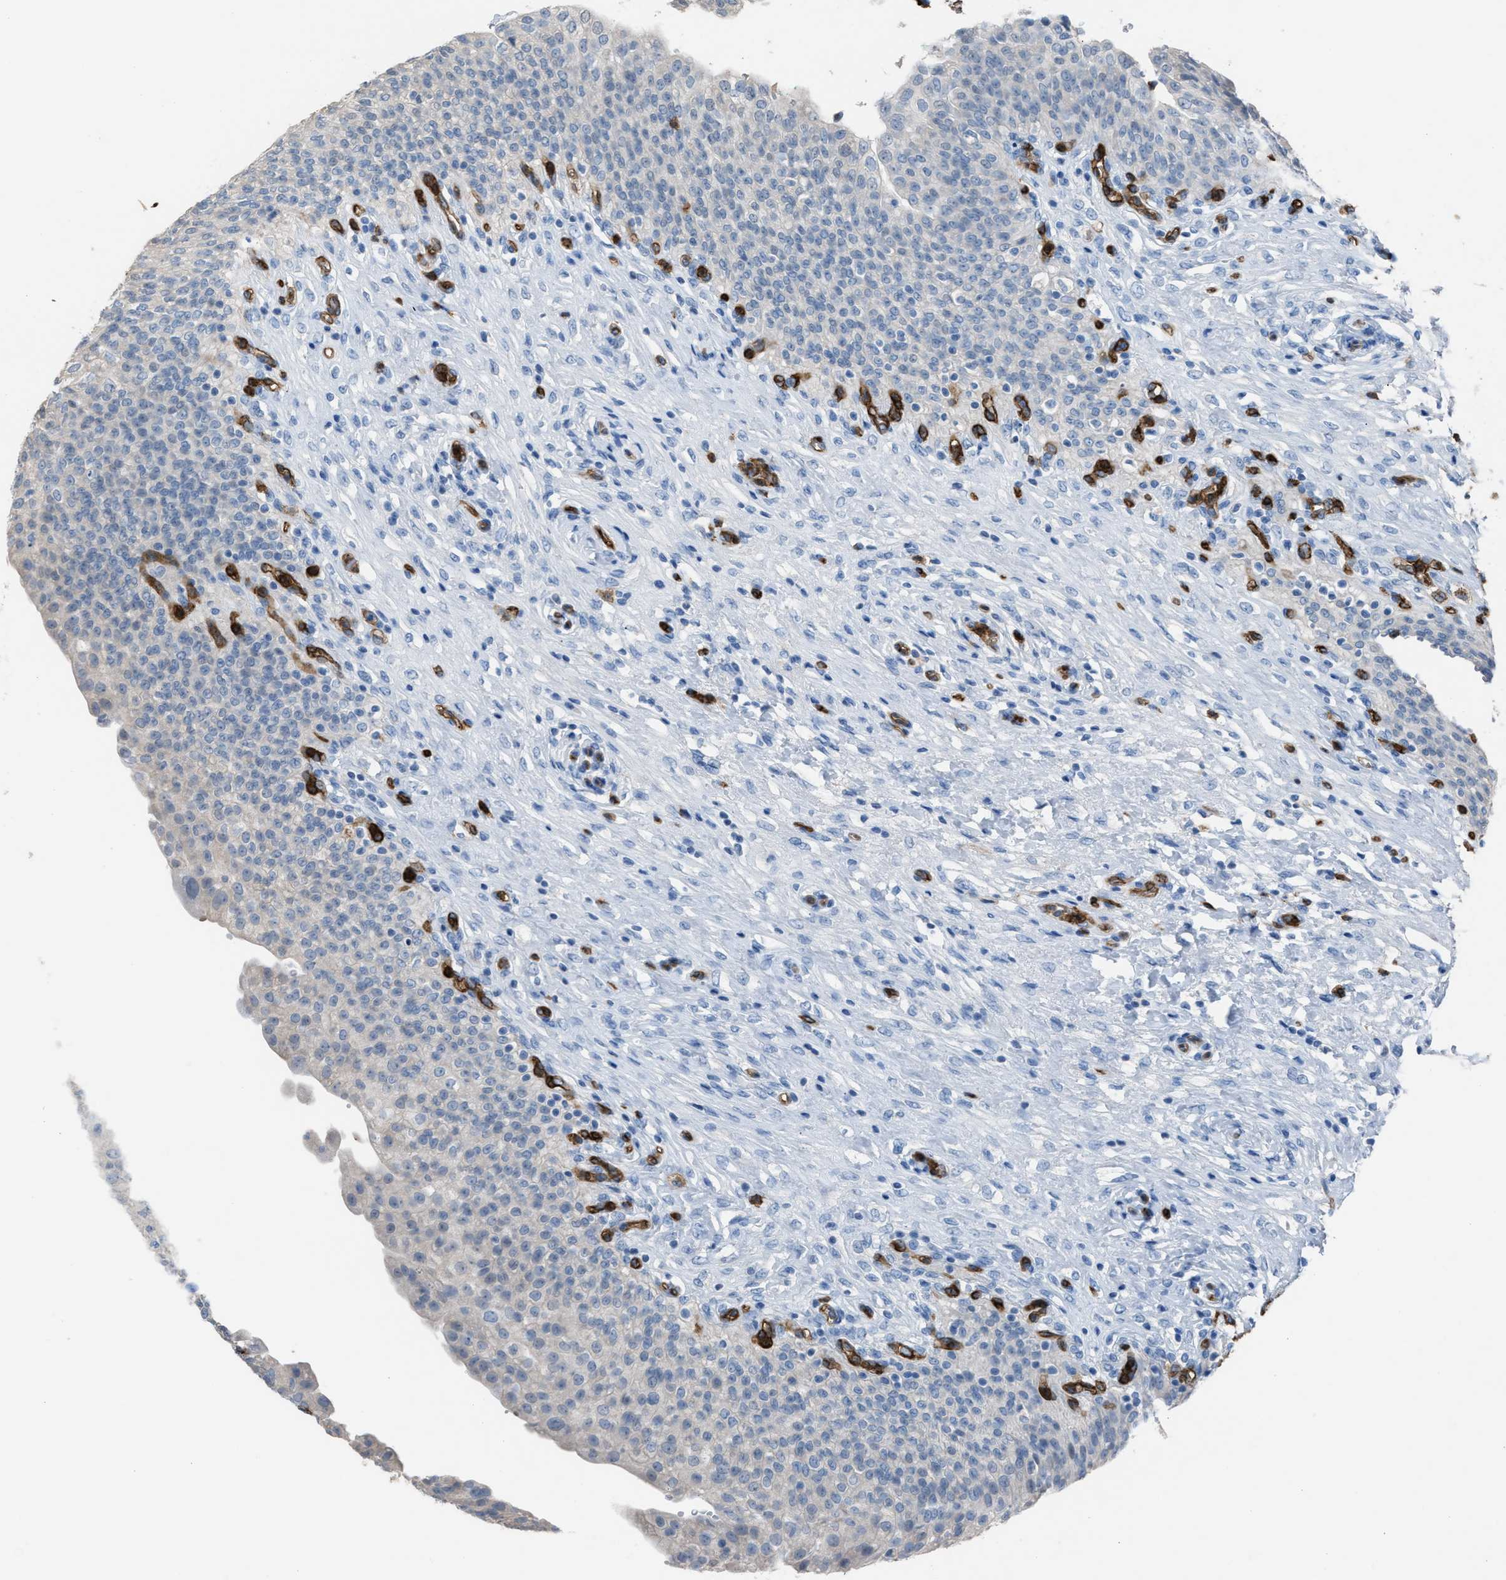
{"staining": {"intensity": "negative", "quantity": "none", "location": "none"}, "tissue": "urinary bladder", "cell_type": "Urothelial cells", "image_type": "normal", "snomed": [{"axis": "morphology", "description": "Urothelial carcinoma, High grade"}, {"axis": "topography", "description": "Urinary bladder"}], "caption": "This is a histopathology image of immunohistochemistry staining of normal urinary bladder, which shows no staining in urothelial cells.", "gene": "DYSF", "patient": {"sex": "male", "age": 46}}